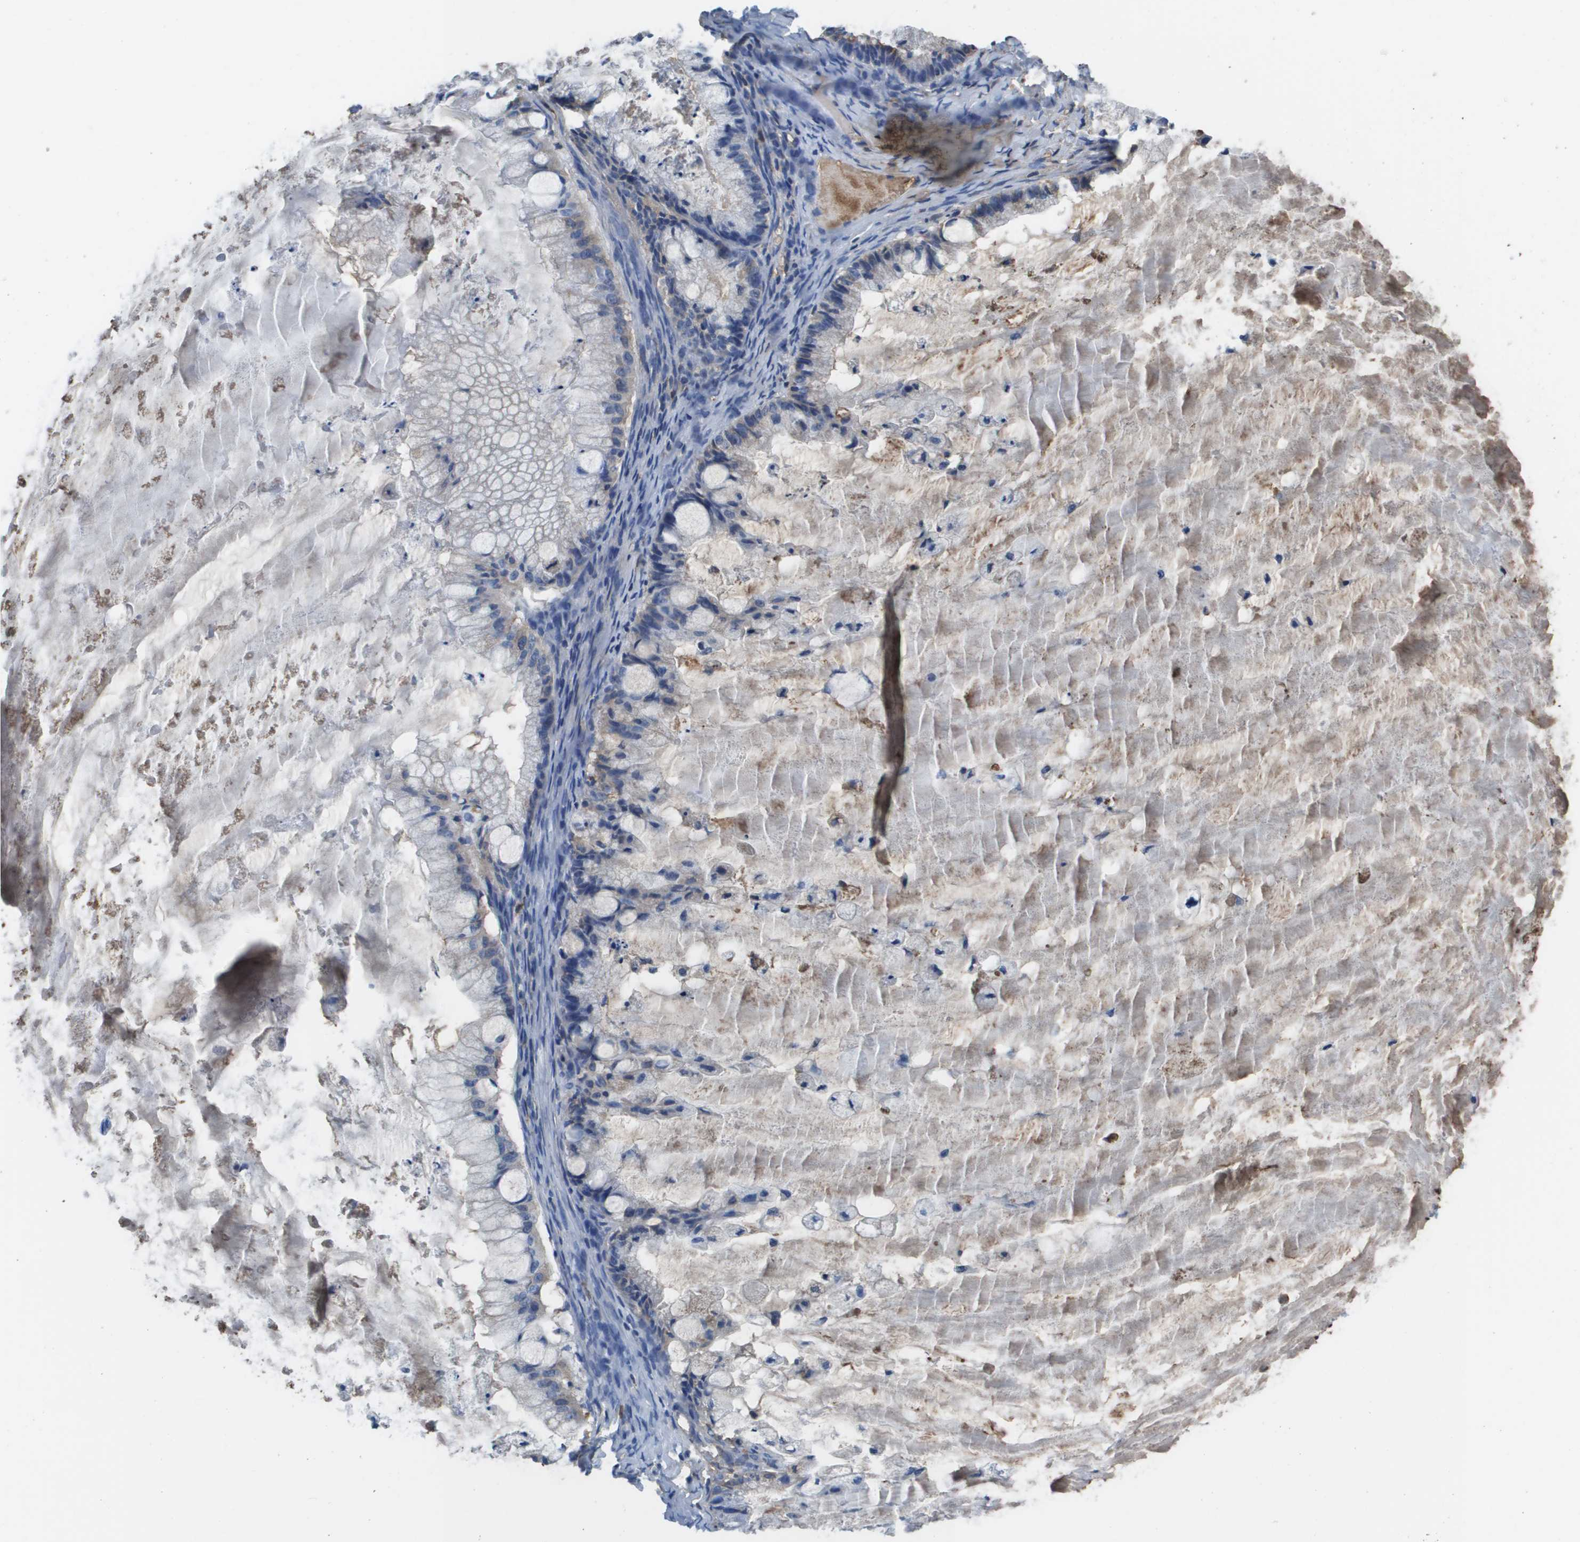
{"staining": {"intensity": "negative", "quantity": "none", "location": "none"}, "tissue": "ovarian cancer", "cell_type": "Tumor cells", "image_type": "cancer", "snomed": [{"axis": "morphology", "description": "Cystadenocarcinoma, mucinous, NOS"}, {"axis": "topography", "description": "Ovary"}], "caption": "Immunohistochemistry (IHC) of human ovarian cancer (mucinous cystadenocarcinoma) exhibits no expression in tumor cells.", "gene": "VTN", "patient": {"sex": "female", "age": 57}}